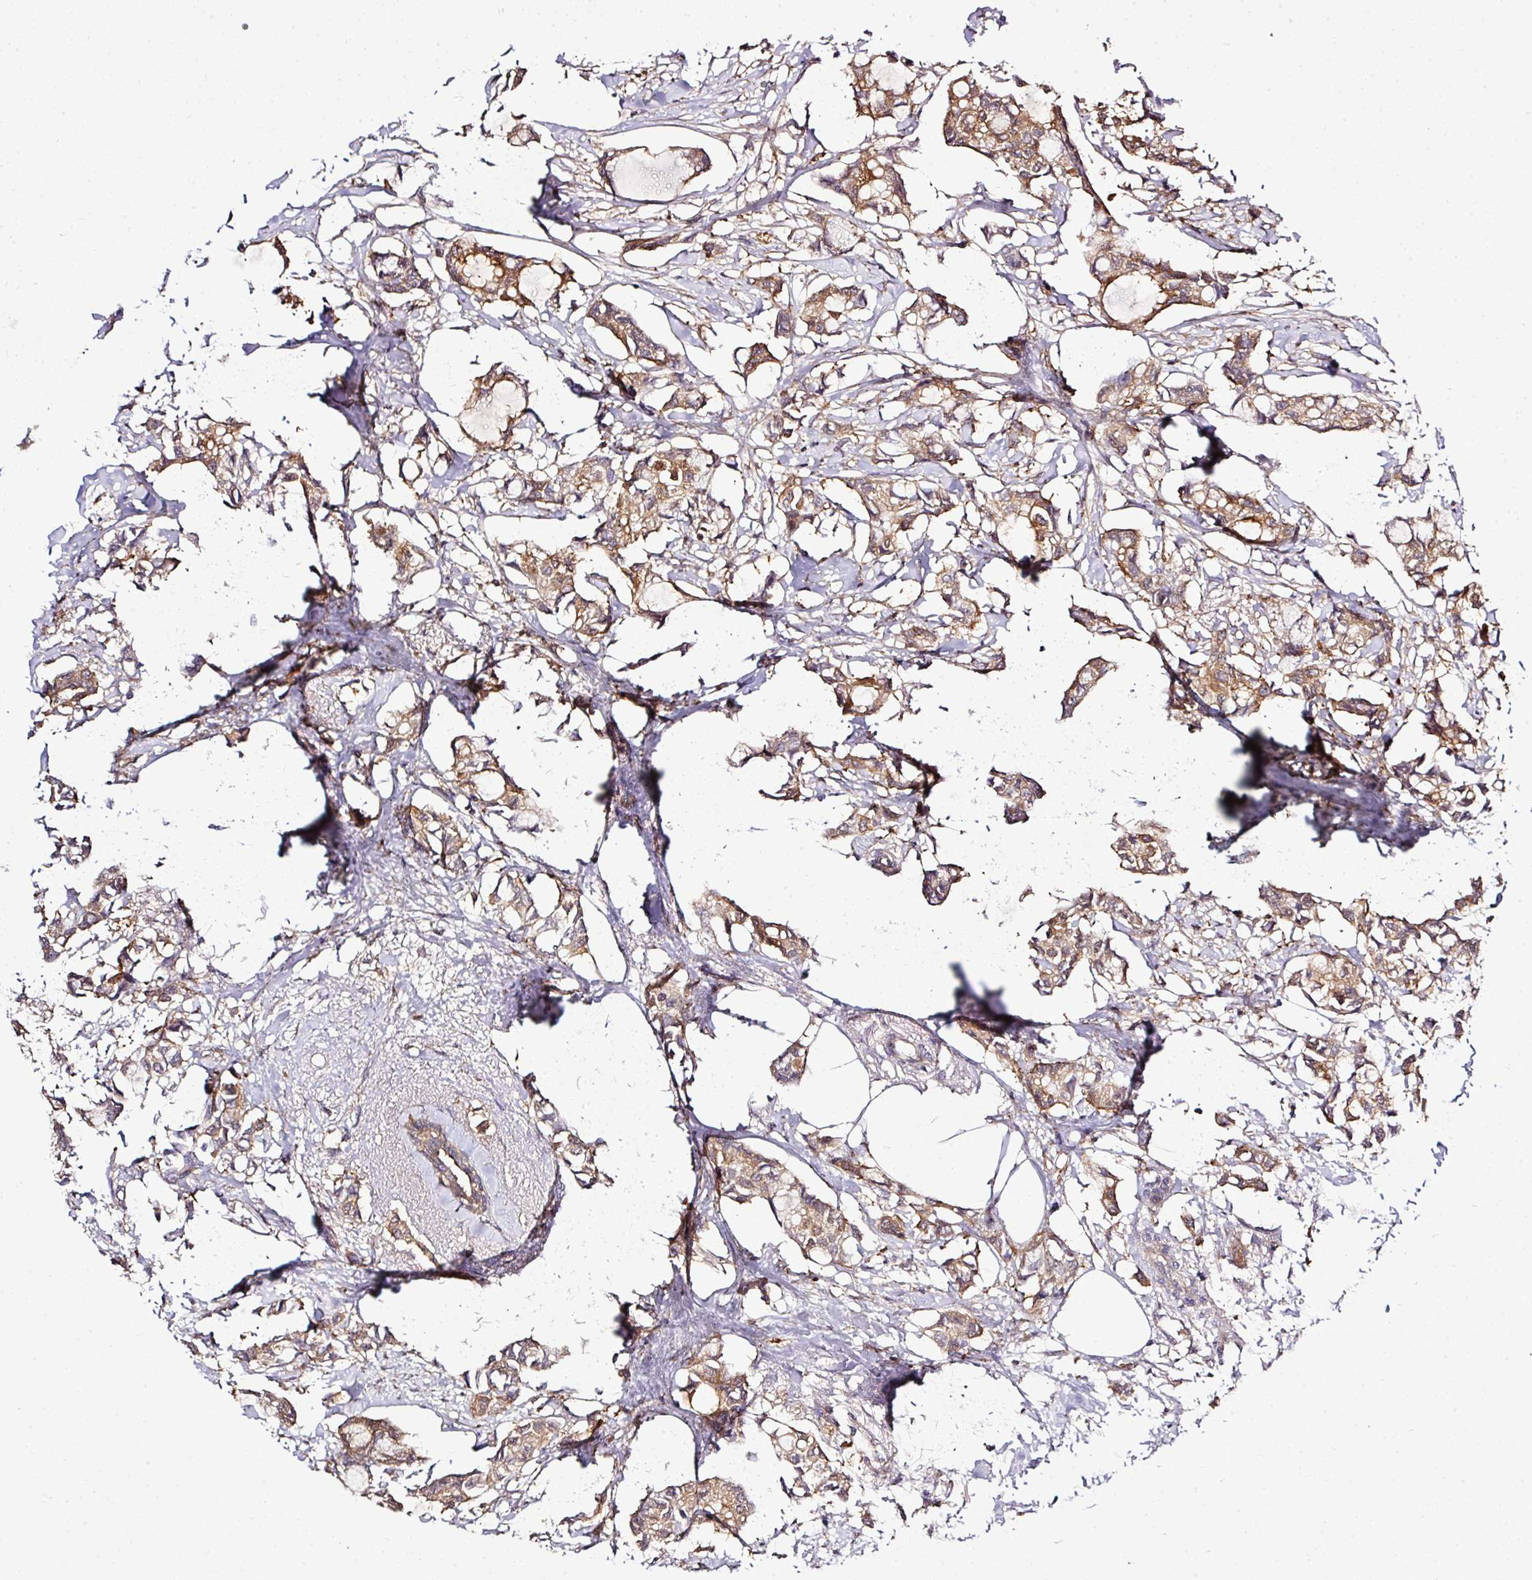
{"staining": {"intensity": "moderate", "quantity": ">75%", "location": "cytoplasmic/membranous"}, "tissue": "breast cancer", "cell_type": "Tumor cells", "image_type": "cancer", "snomed": [{"axis": "morphology", "description": "Duct carcinoma"}, {"axis": "topography", "description": "Breast"}], "caption": "IHC image of neoplastic tissue: human invasive ductal carcinoma (breast) stained using IHC exhibits medium levels of moderate protein expression localized specifically in the cytoplasmic/membranous of tumor cells, appearing as a cytoplasmic/membranous brown color.", "gene": "TMEM107", "patient": {"sex": "female", "age": 73}}